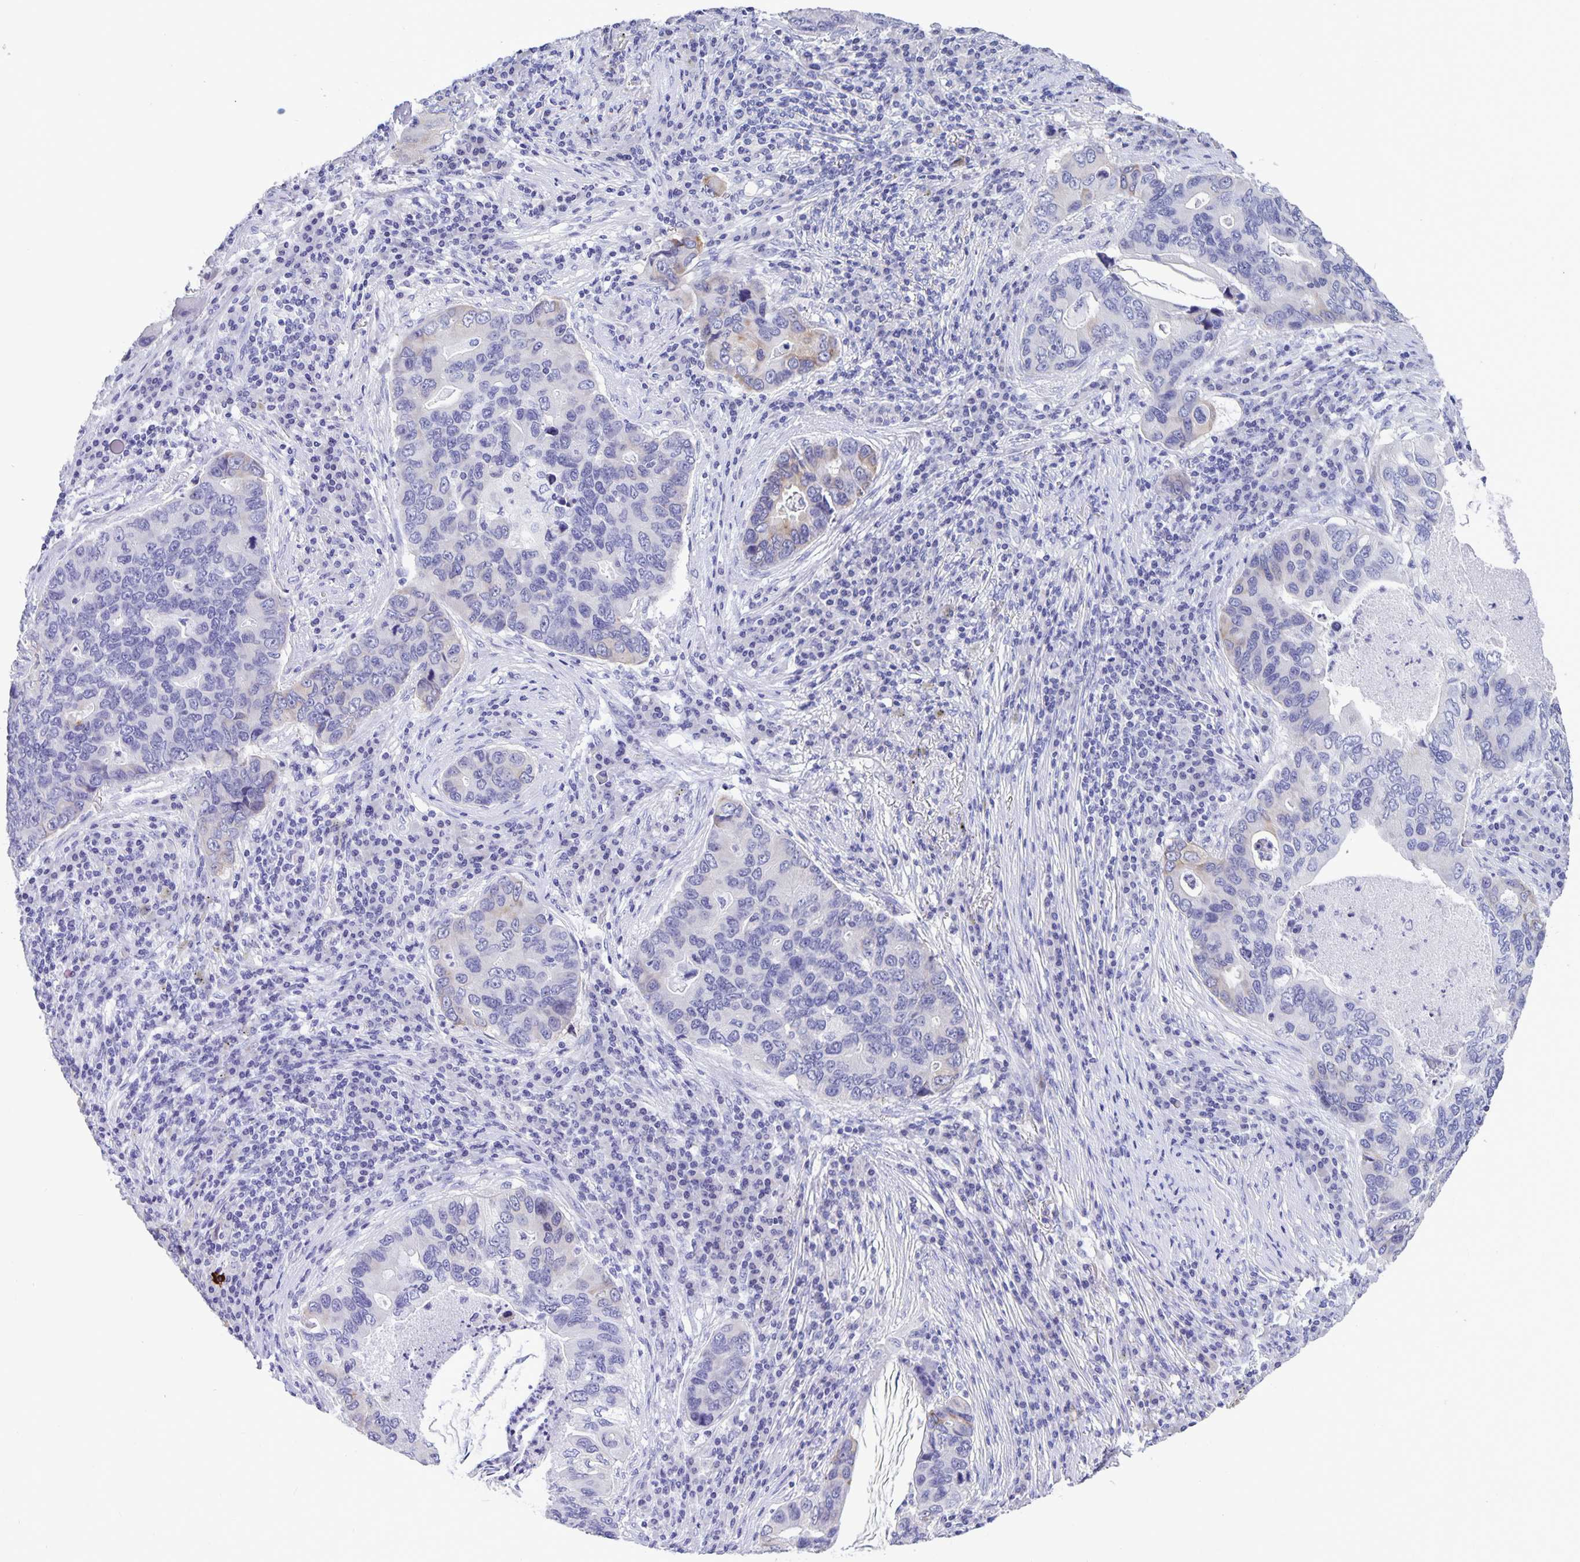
{"staining": {"intensity": "negative", "quantity": "none", "location": "none"}, "tissue": "lung cancer", "cell_type": "Tumor cells", "image_type": "cancer", "snomed": [{"axis": "morphology", "description": "Adenocarcinoma, NOS"}, {"axis": "morphology", "description": "Adenocarcinoma, metastatic, NOS"}, {"axis": "topography", "description": "Lymph node"}, {"axis": "topography", "description": "Lung"}], "caption": "IHC photomicrograph of neoplastic tissue: lung cancer stained with DAB exhibits no significant protein expression in tumor cells.", "gene": "ERMN", "patient": {"sex": "female", "age": 54}}